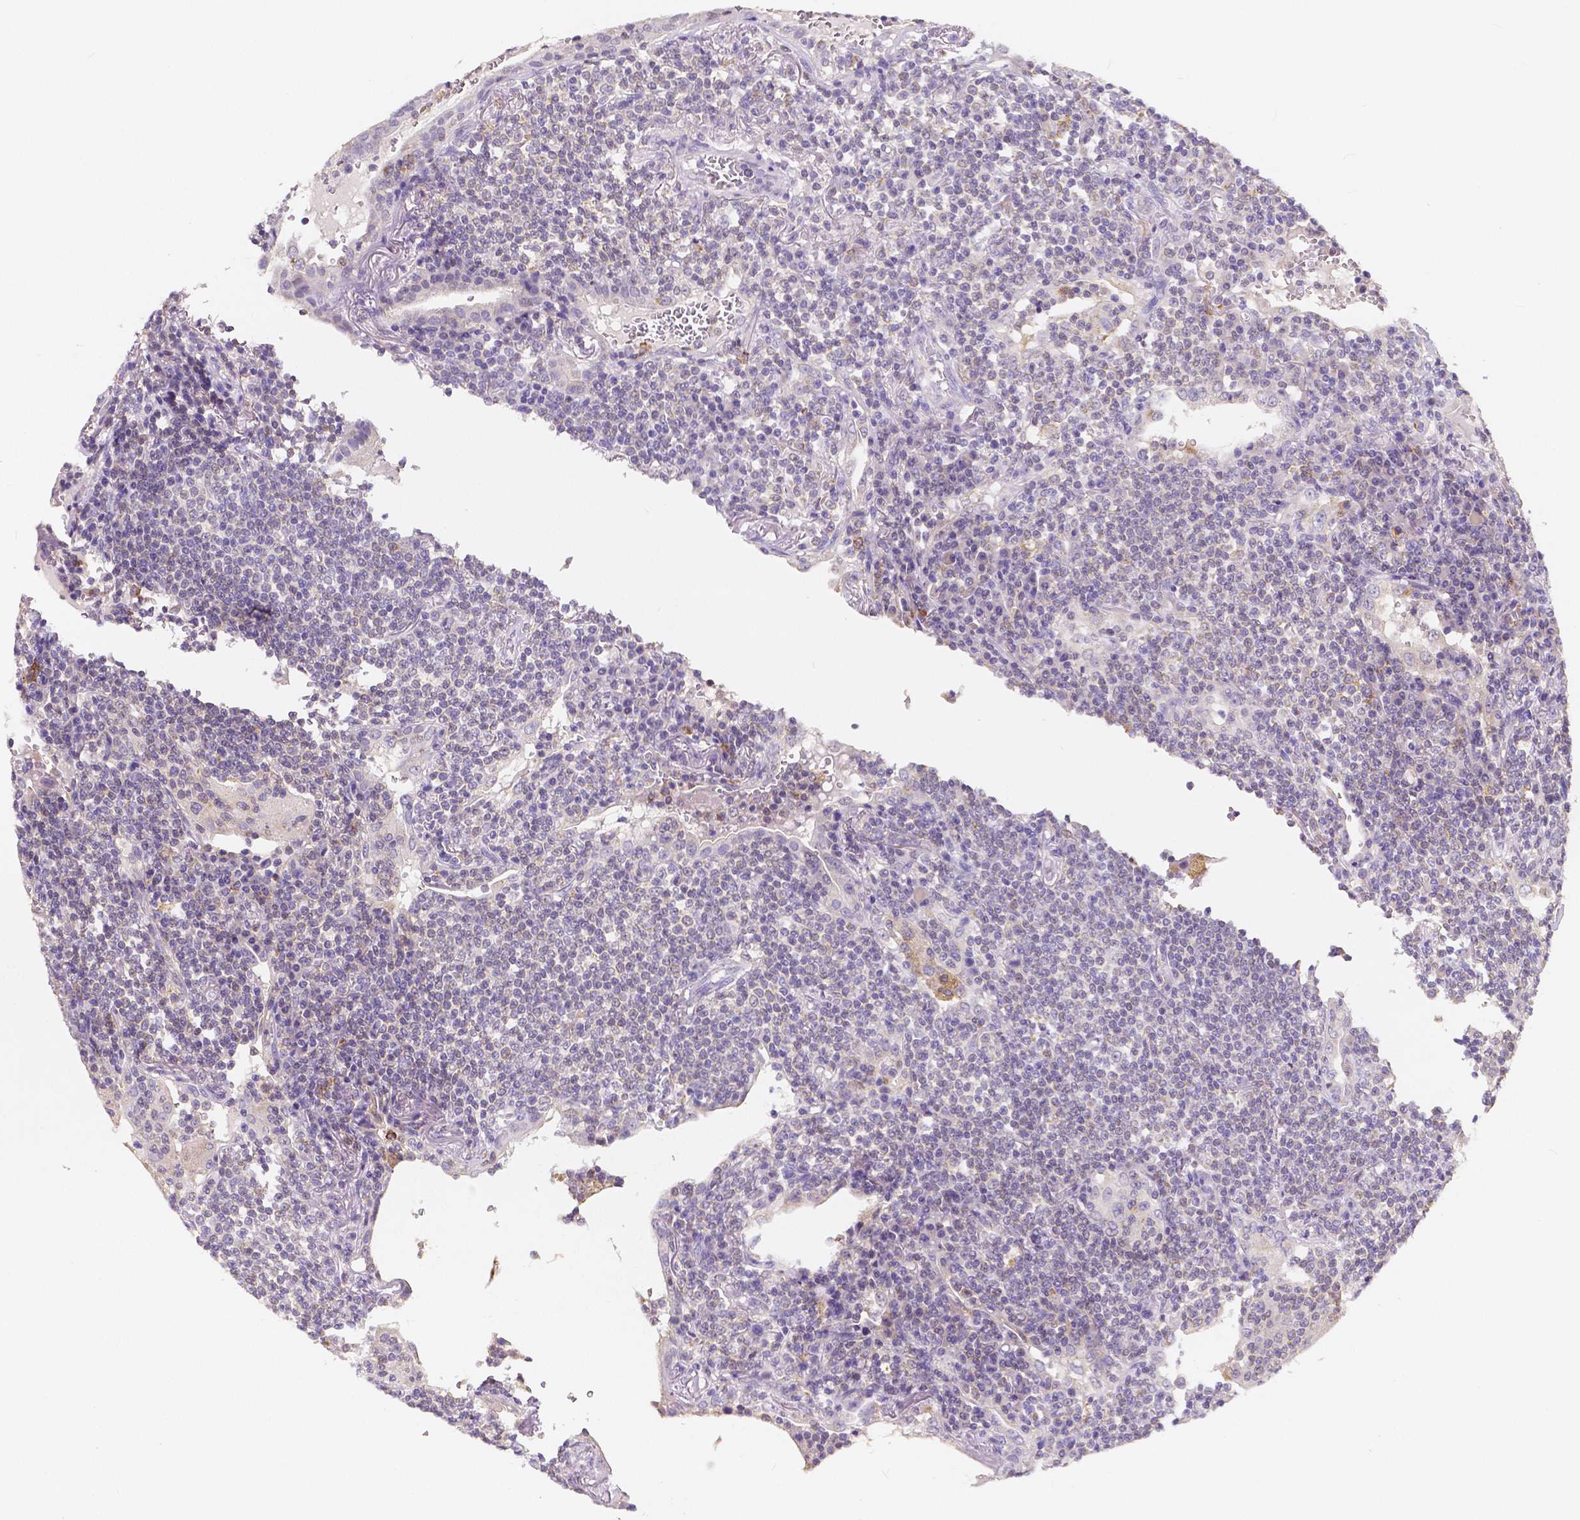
{"staining": {"intensity": "negative", "quantity": "none", "location": "none"}, "tissue": "lymphoma", "cell_type": "Tumor cells", "image_type": "cancer", "snomed": [{"axis": "morphology", "description": "Malignant lymphoma, non-Hodgkin's type, Low grade"}, {"axis": "topography", "description": "Lung"}], "caption": "A micrograph of human lymphoma is negative for staining in tumor cells.", "gene": "ACP5", "patient": {"sex": "female", "age": 71}}